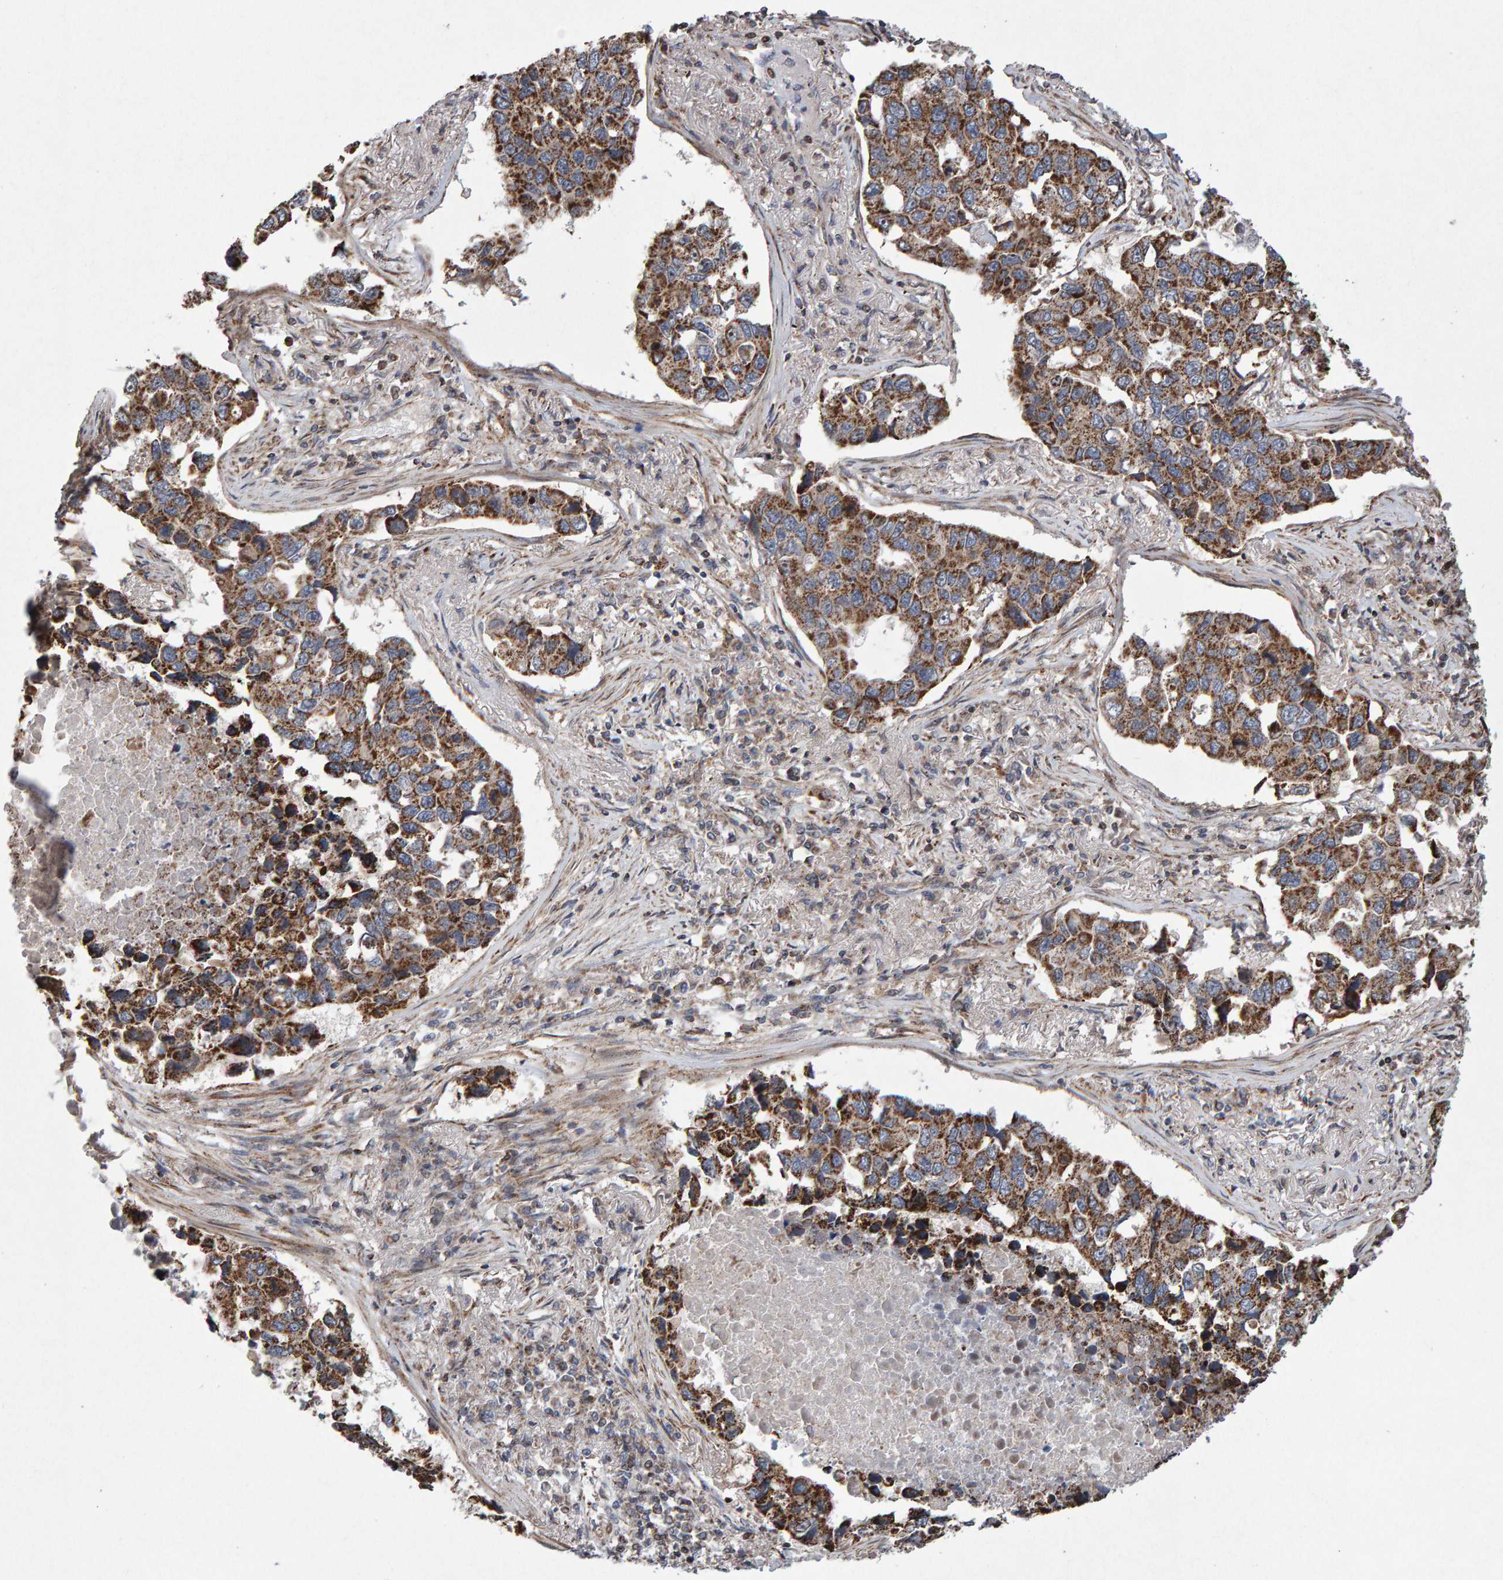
{"staining": {"intensity": "moderate", "quantity": ">75%", "location": "cytoplasmic/membranous"}, "tissue": "lung cancer", "cell_type": "Tumor cells", "image_type": "cancer", "snomed": [{"axis": "morphology", "description": "Adenocarcinoma, NOS"}, {"axis": "topography", "description": "Lung"}], "caption": "Moderate cytoplasmic/membranous expression for a protein is seen in approximately >75% of tumor cells of lung cancer (adenocarcinoma) using IHC.", "gene": "PECR", "patient": {"sex": "male", "age": 64}}